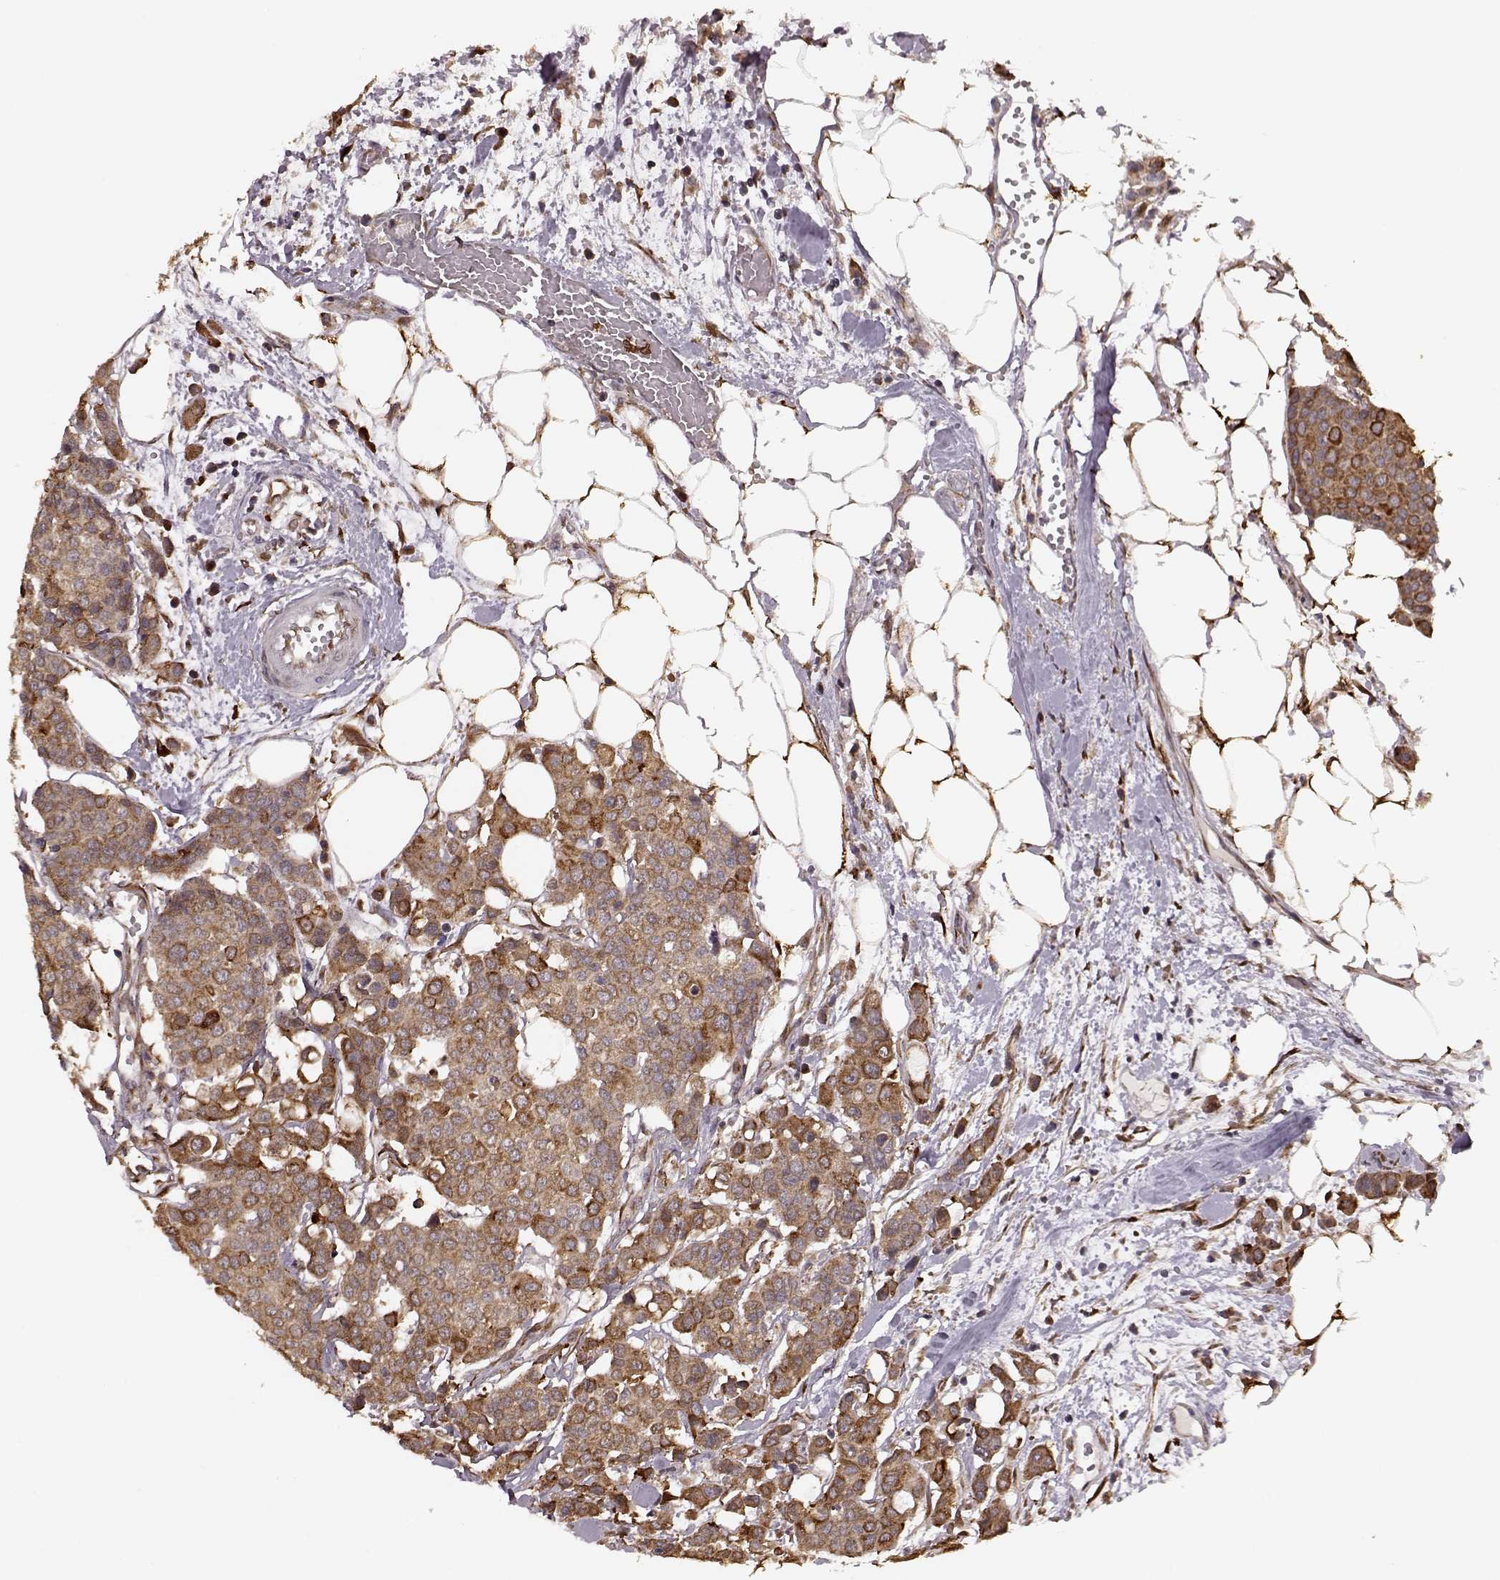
{"staining": {"intensity": "moderate", "quantity": ">75%", "location": "cytoplasmic/membranous"}, "tissue": "carcinoid", "cell_type": "Tumor cells", "image_type": "cancer", "snomed": [{"axis": "morphology", "description": "Carcinoid, malignant, NOS"}, {"axis": "topography", "description": "Colon"}], "caption": "Protein staining of carcinoid tissue displays moderate cytoplasmic/membranous expression in about >75% of tumor cells. The staining was performed using DAB to visualize the protein expression in brown, while the nuclei were stained in blue with hematoxylin (Magnification: 20x).", "gene": "YIPF5", "patient": {"sex": "male", "age": 81}}